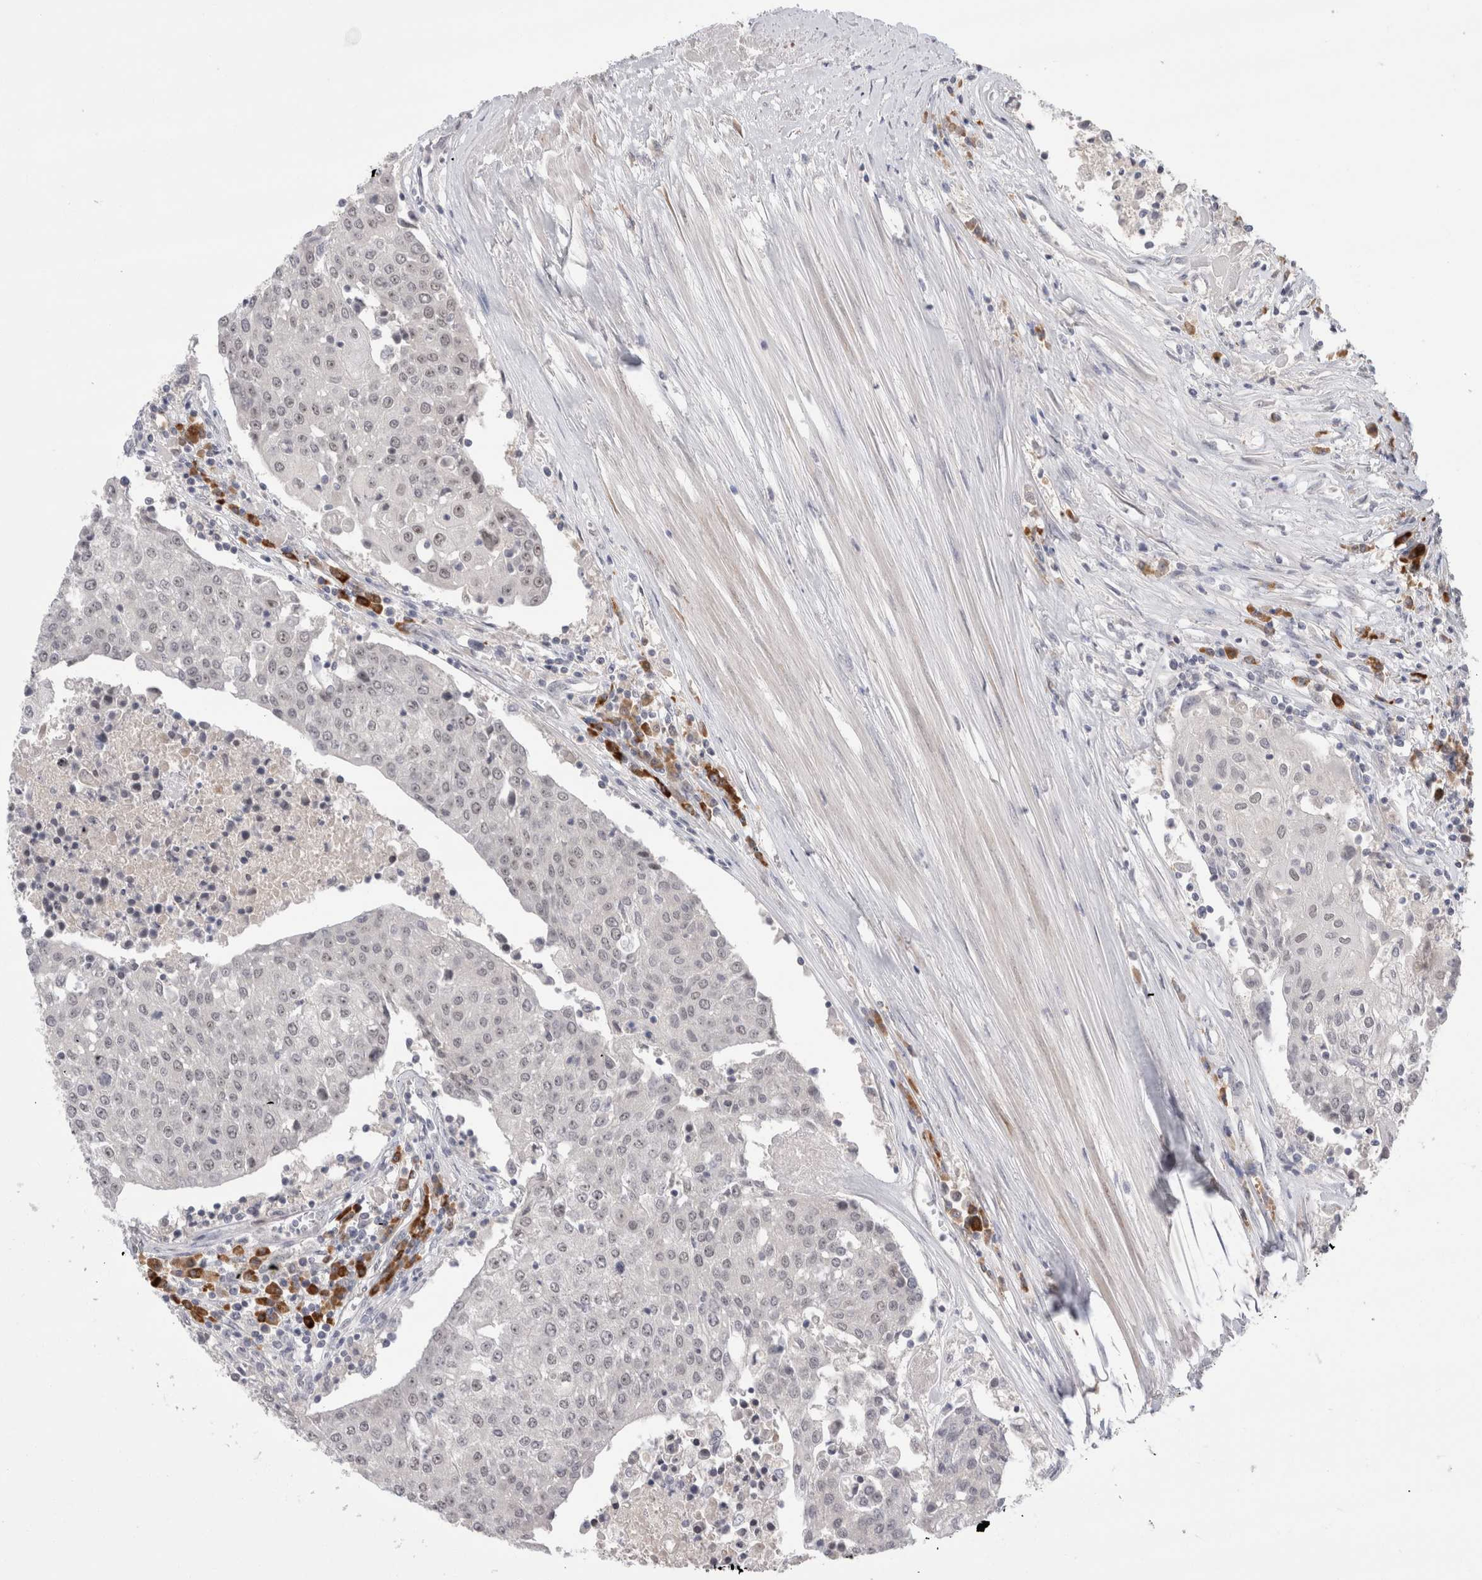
{"staining": {"intensity": "moderate", "quantity": ">75%", "location": "nuclear"}, "tissue": "urothelial cancer", "cell_type": "Tumor cells", "image_type": "cancer", "snomed": [{"axis": "morphology", "description": "Urothelial carcinoma, High grade"}, {"axis": "topography", "description": "Urinary bladder"}], "caption": "Urothelial cancer stained with immunohistochemistry demonstrates moderate nuclear positivity in approximately >75% of tumor cells.", "gene": "ZNF24", "patient": {"sex": "female", "age": 85}}